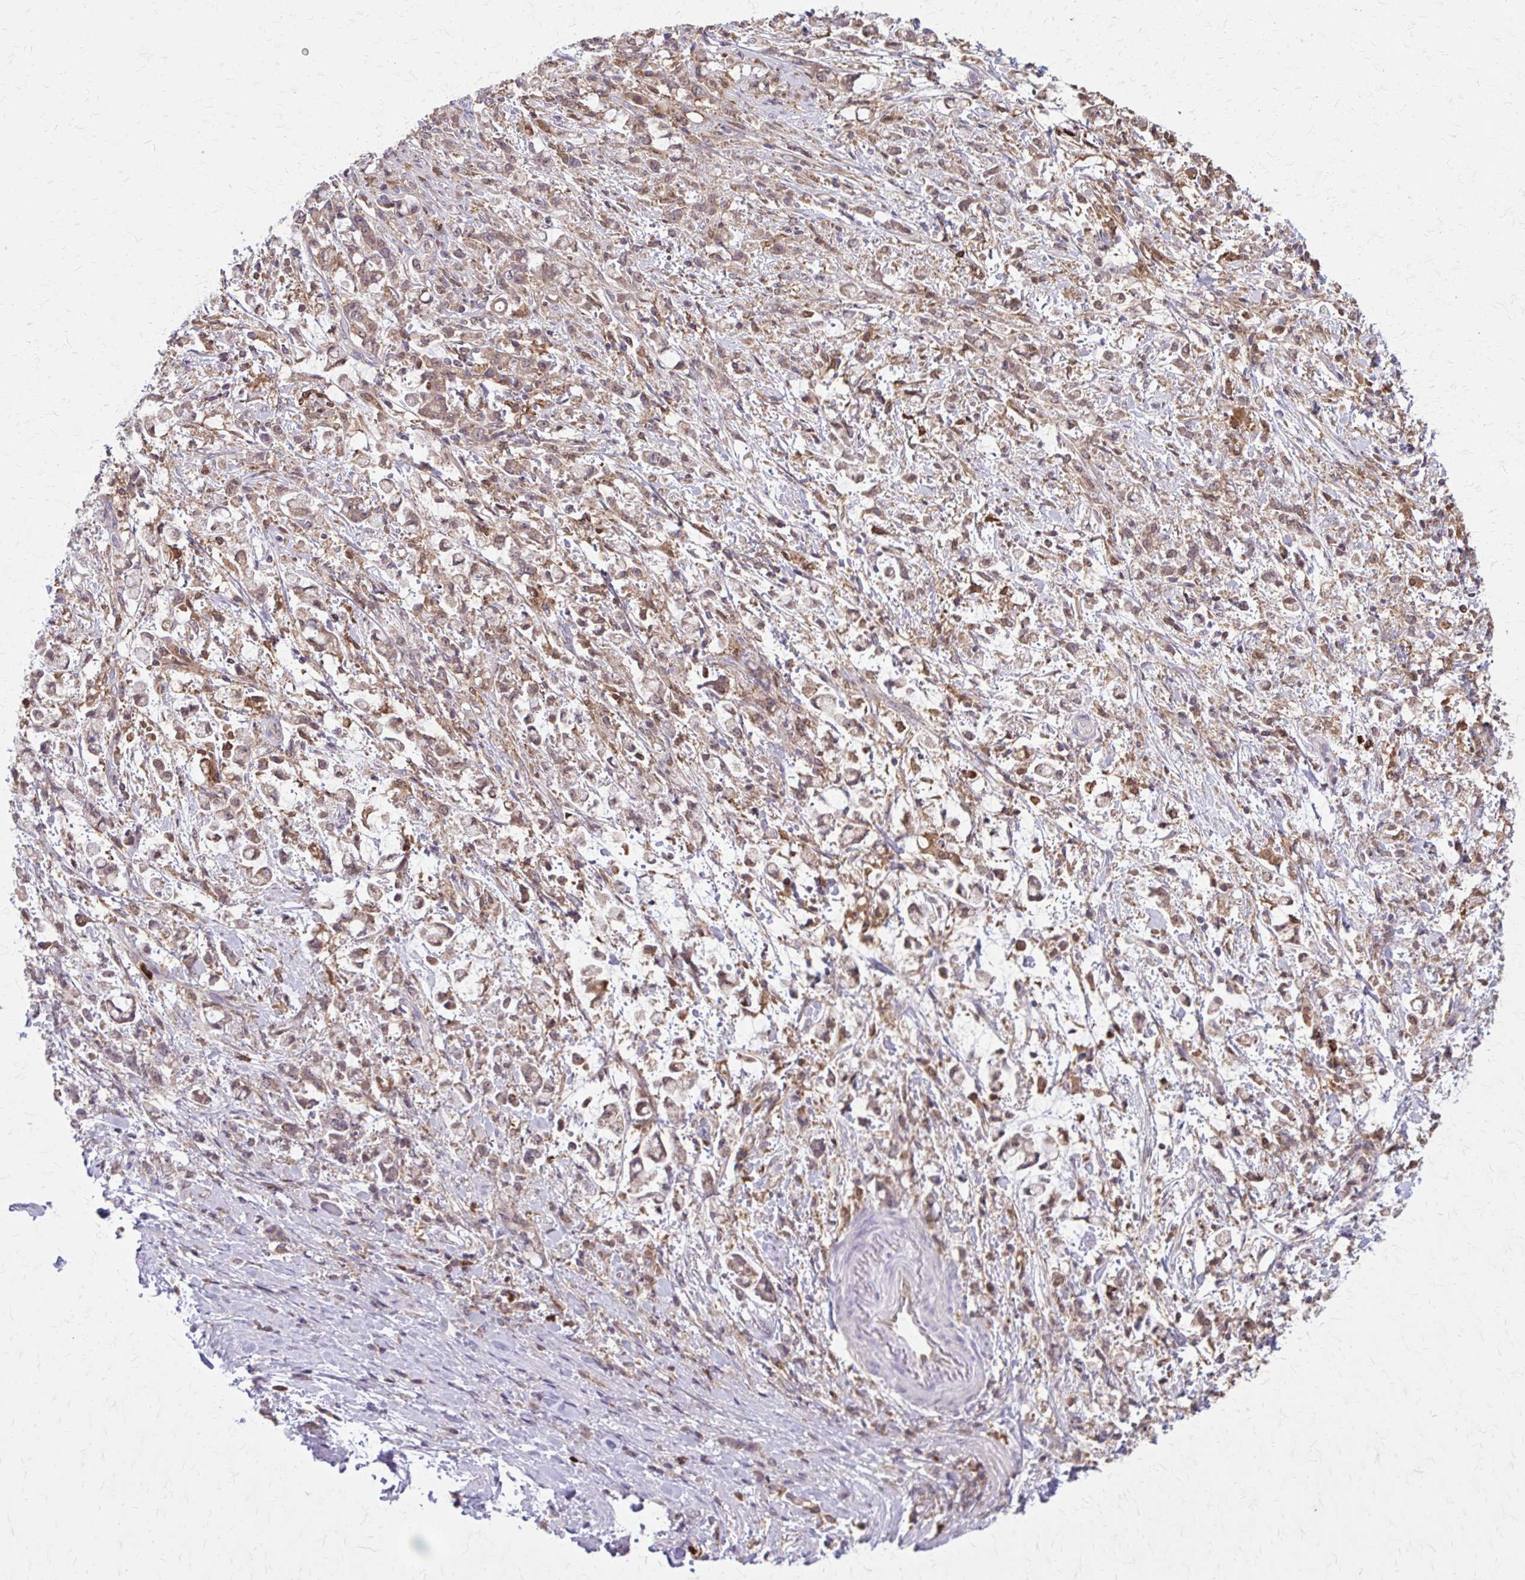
{"staining": {"intensity": "weak", "quantity": "25%-75%", "location": "cytoplasmic/membranous"}, "tissue": "stomach cancer", "cell_type": "Tumor cells", "image_type": "cancer", "snomed": [{"axis": "morphology", "description": "Adenocarcinoma, NOS"}, {"axis": "topography", "description": "Stomach"}], "caption": "Immunohistochemical staining of stomach cancer (adenocarcinoma) displays low levels of weak cytoplasmic/membranous staining in approximately 25%-75% of tumor cells.", "gene": "NRBF2", "patient": {"sex": "female", "age": 60}}